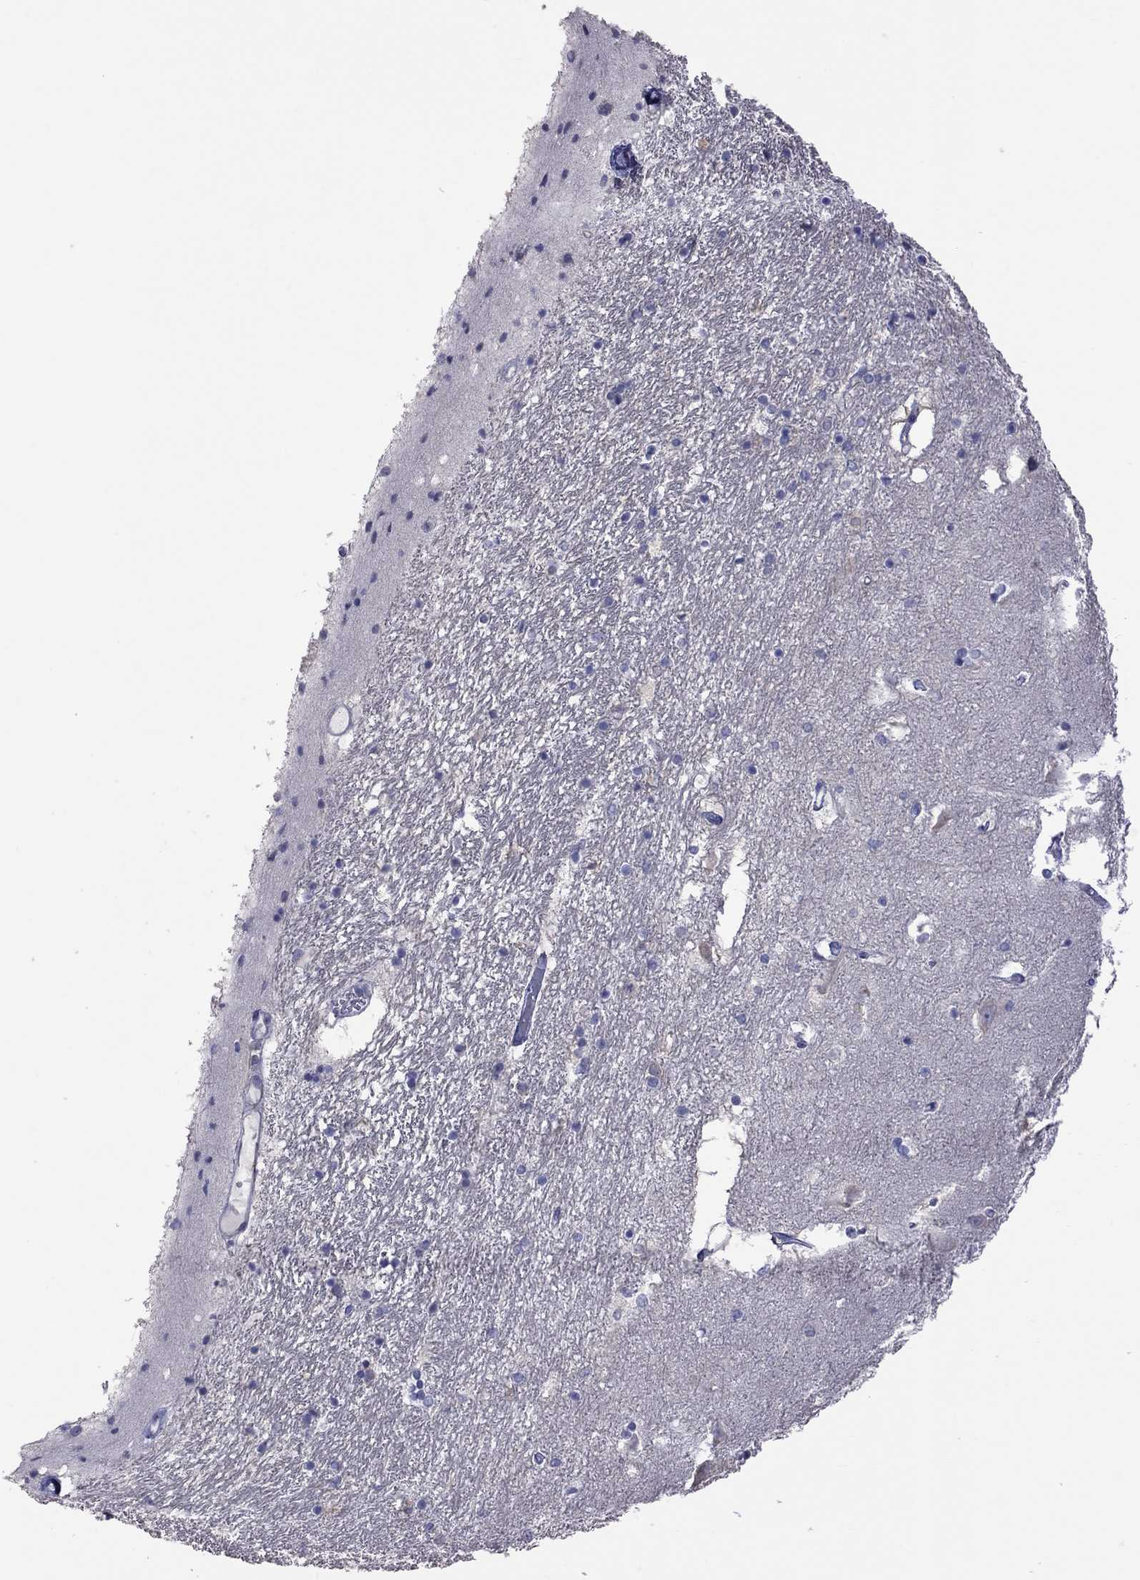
{"staining": {"intensity": "negative", "quantity": "none", "location": "none"}, "tissue": "hippocampus", "cell_type": "Glial cells", "image_type": "normal", "snomed": [{"axis": "morphology", "description": "Normal tissue, NOS"}, {"axis": "topography", "description": "Hippocampus"}], "caption": "IHC histopathology image of normal hippocampus: human hippocampus stained with DAB (3,3'-diaminobenzidine) displays no significant protein expression in glial cells.", "gene": "HYLS1", "patient": {"sex": "male", "age": 44}}